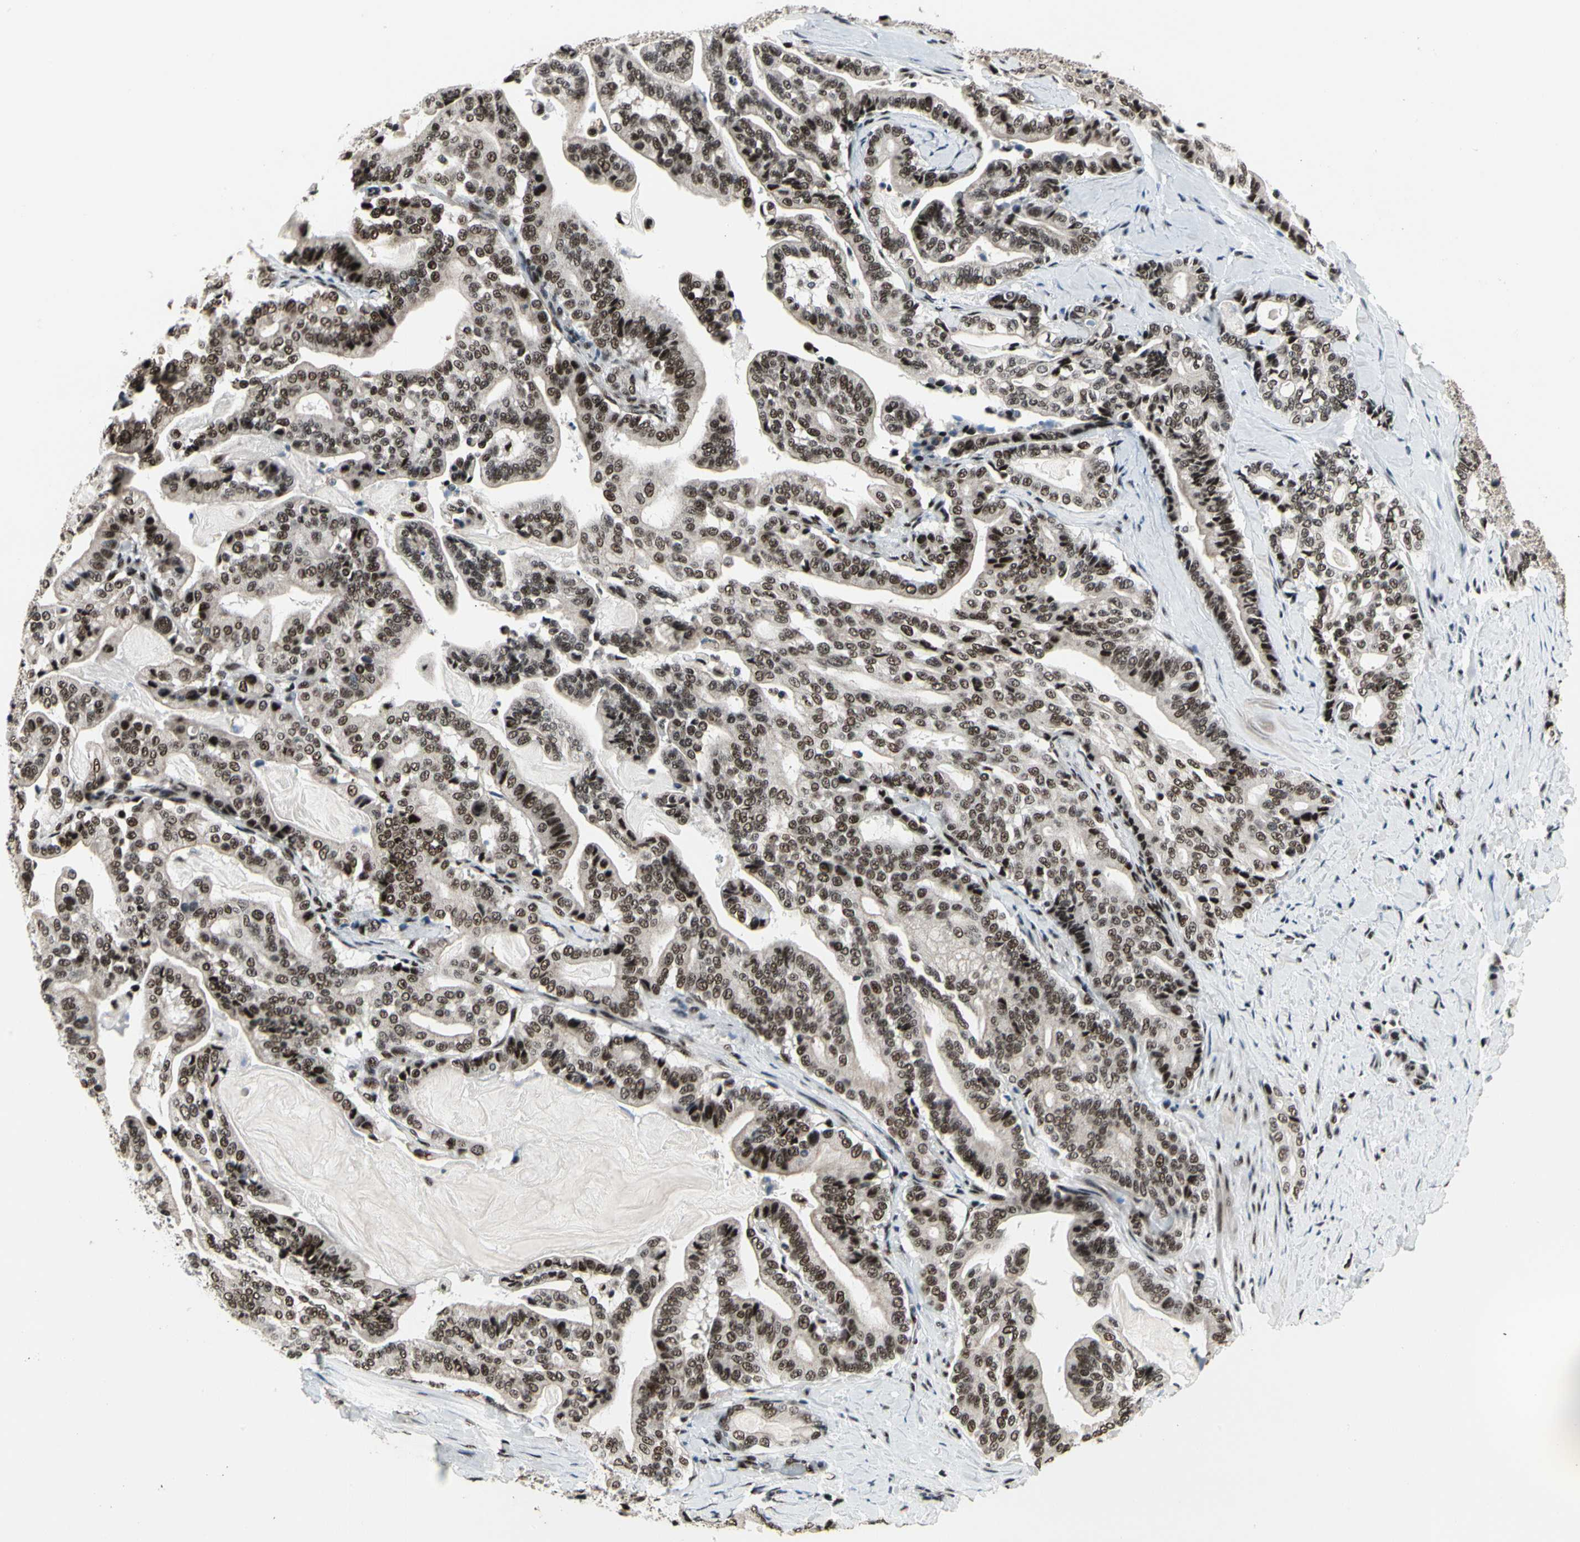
{"staining": {"intensity": "moderate", "quantity": ">75%", "location": "nuclear"}, "tissue": "pancreatic cancer", "cell_type": "Tumor cells", "image_type": "cancer", "snomed": [{"axis": "morphology", "description": "Adenocarcinoma, NOS"}, {"axis": "topography", "description": "Pancreas"}], "caption": "Moderate nuclear expression is present in approximately >75% of tumor cells in pancreatic adenocarcinoma. (IHC, brightfield microscopy, high magnification).", "gene": "SRSF11", "patient": {"sex": "male", "age": 63}}